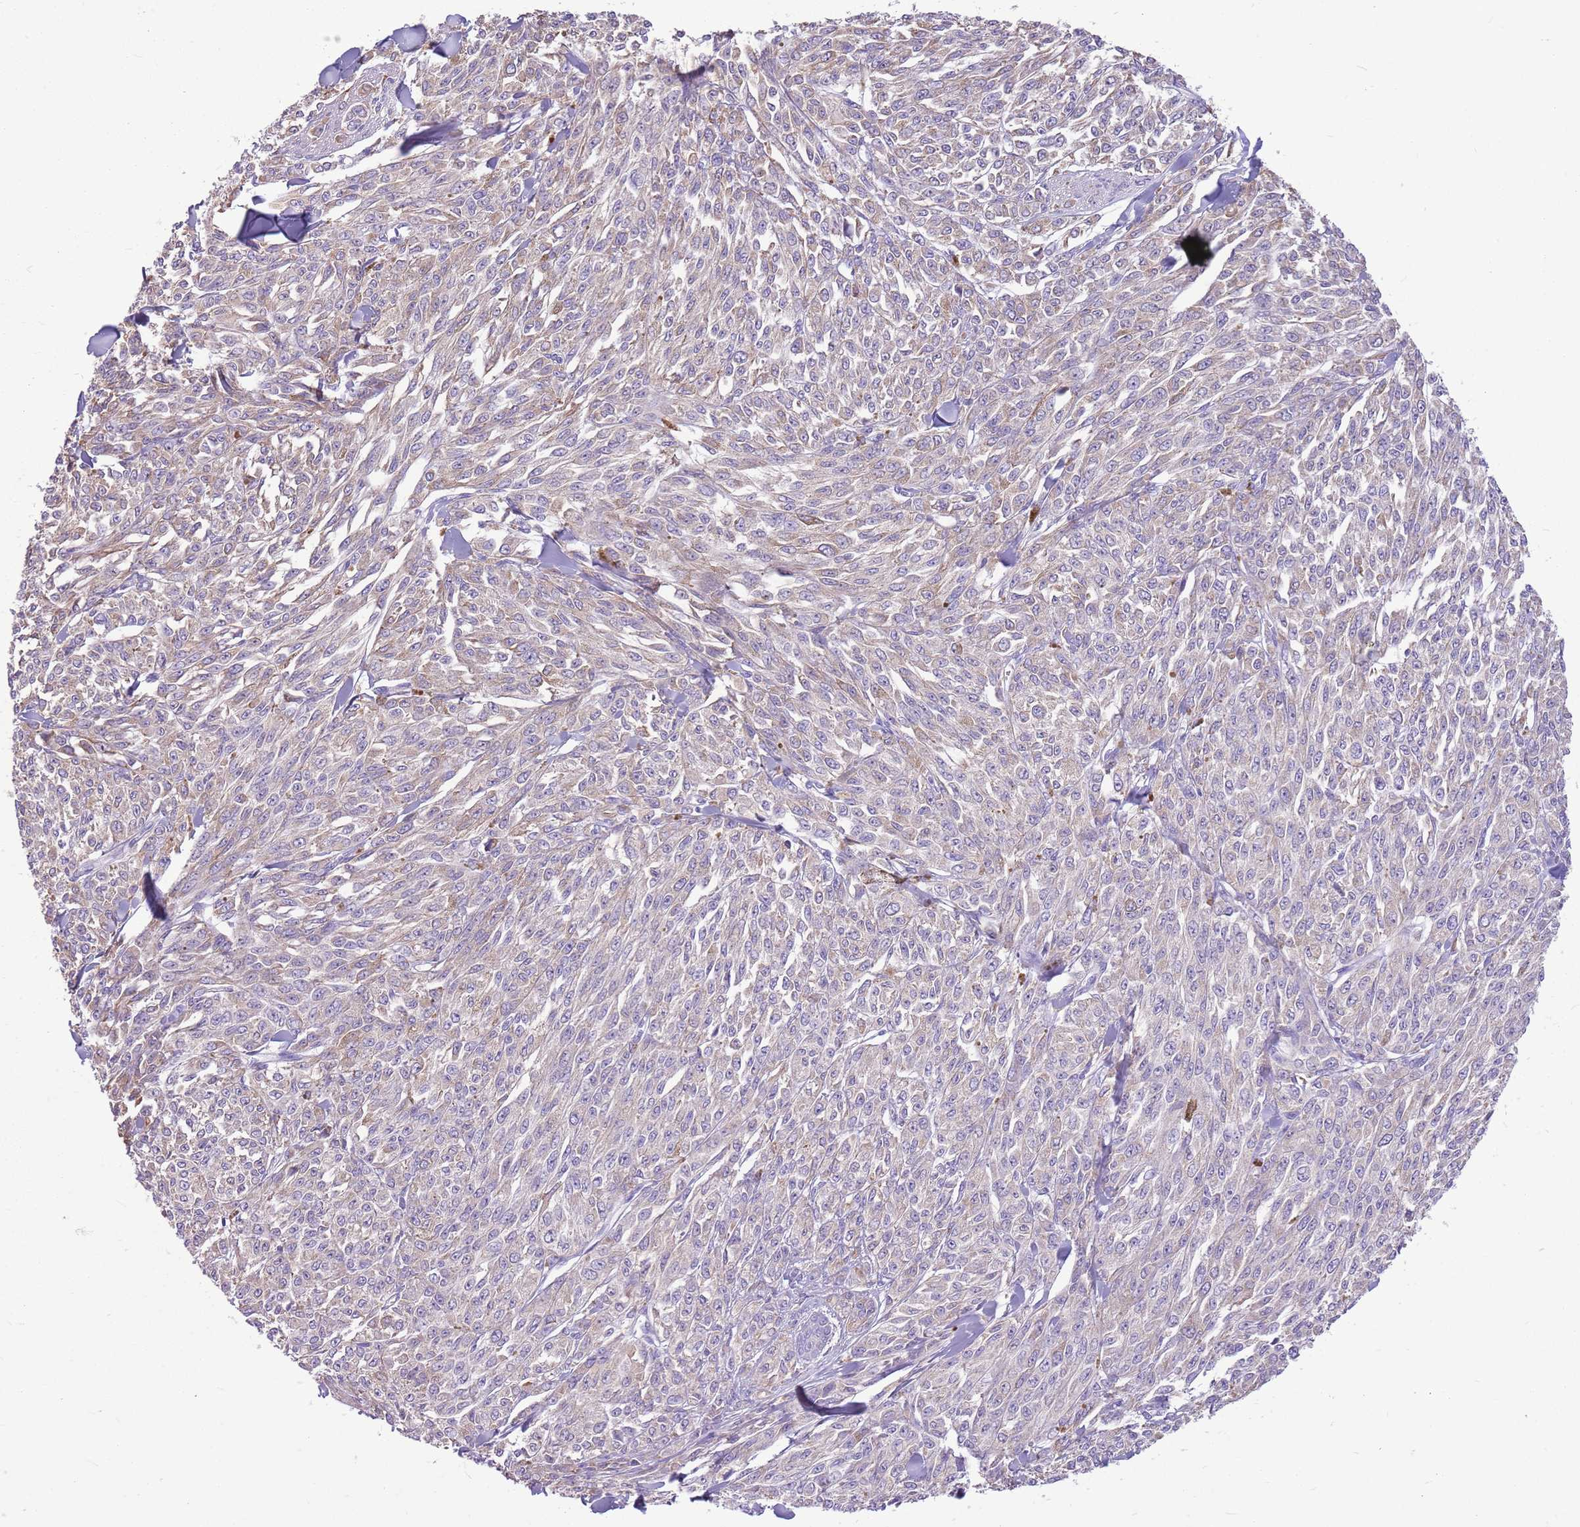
{"staining": {"intensity": "negative", "quantity": "none", "location": "none"}, "tissue": "melanoma", "cell_type": "Tumor cells", "image_type": "cancer", "snomed": [{"axis": "morphology", "description": "Malignant melanoma, NOS"}, {"axis": "topography", "description": "Skin"}], "caption": "This micrograph is of malignant melanoma stained with immunohistochemistry (IHC) to label a protein in brown with the nuclei are counter-stained blue. There is no expression in tumor cells.", "gene": "KCTD19", "patient": {"sex": "female", "age": 52}}